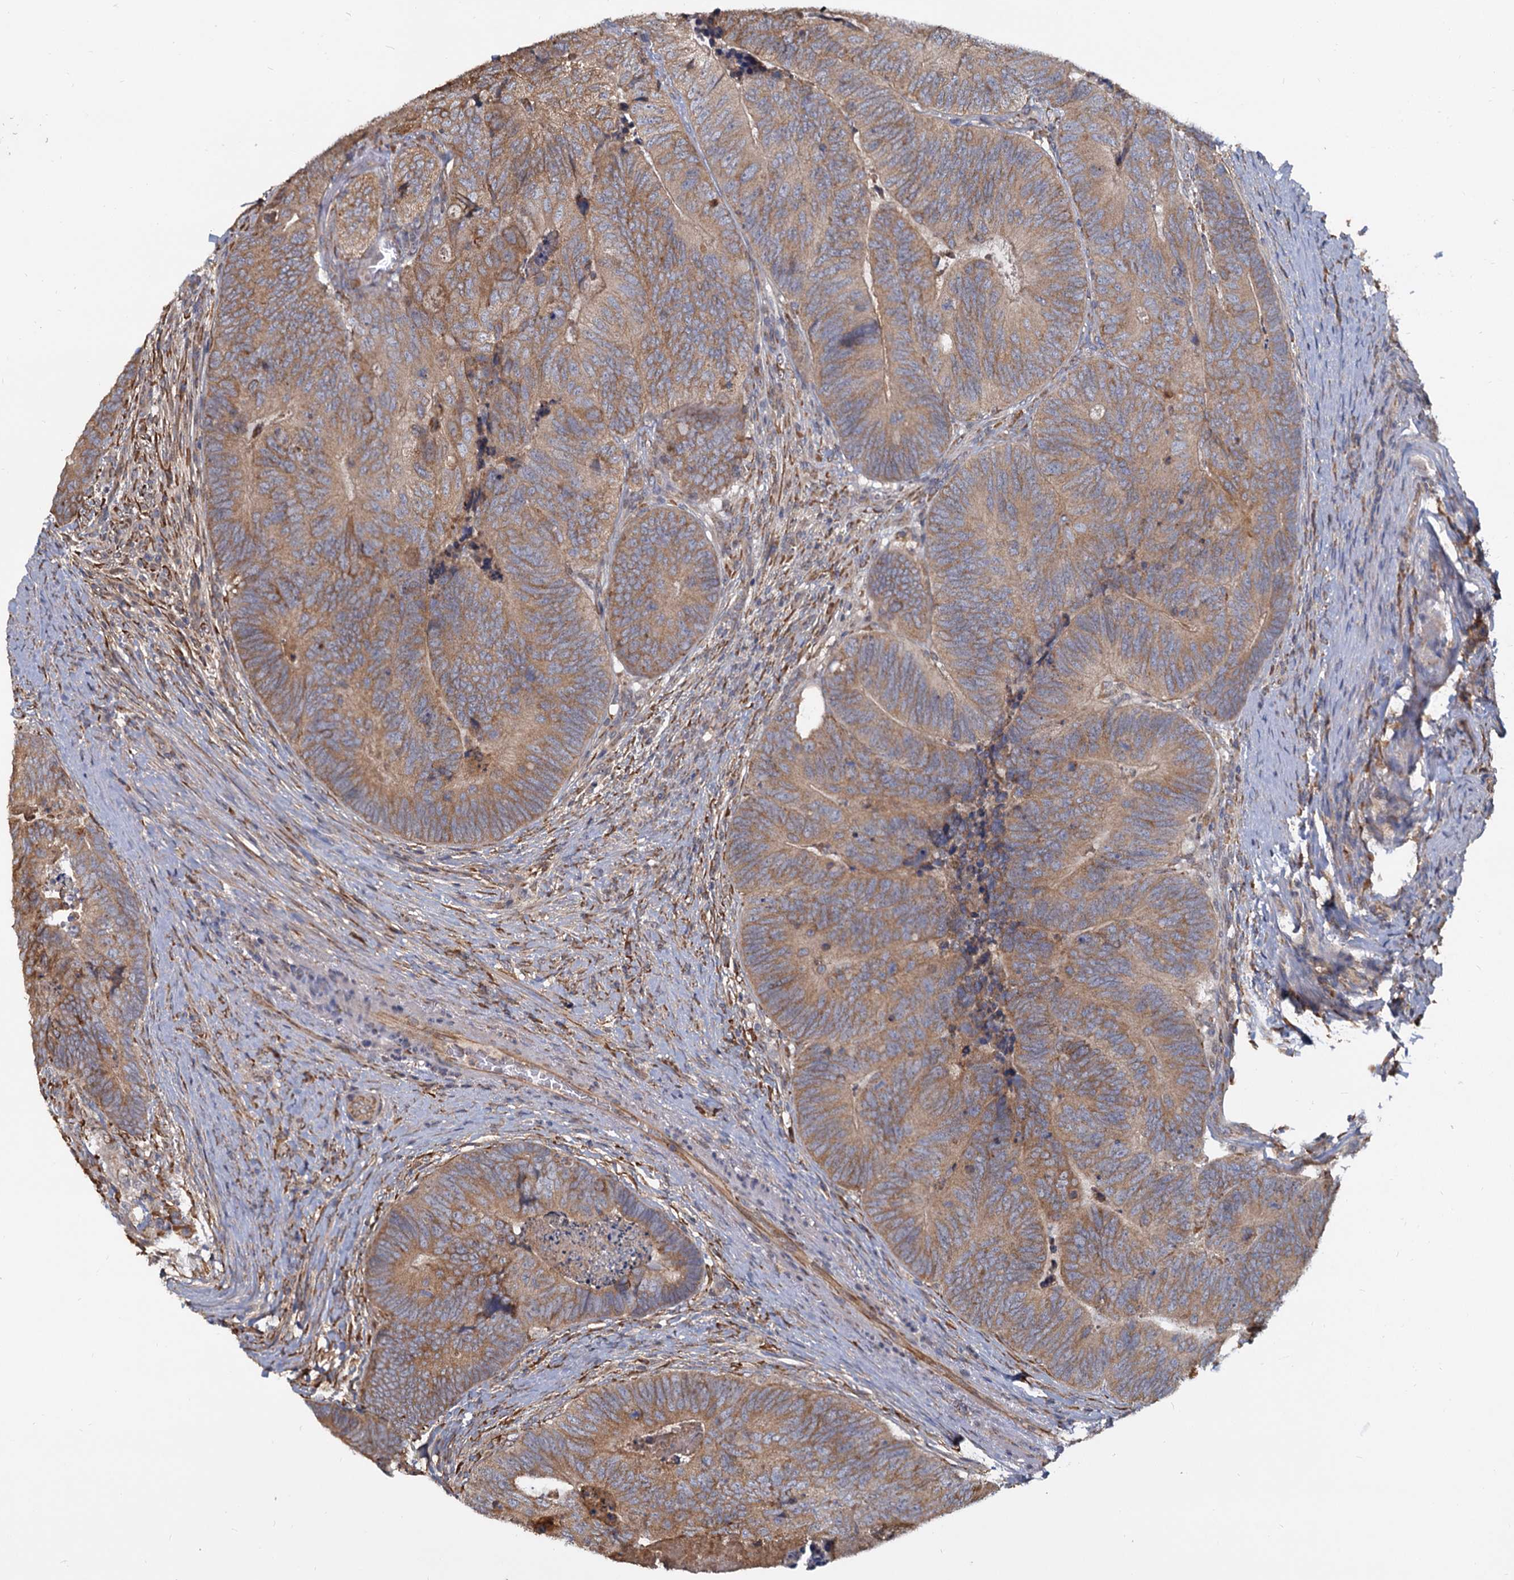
{"staining": {"intensity": "moderate", "quantity": ">75%", "location": "cytoplasmic/membranous"}, "tissue": "colorectal cancer", "cell_type": "Tumor cells", "image_type": "cancer", "snomed": [{"axis": "morphology", "description": "Adenocarcinoma, NOS"}, {"axis": "topography", "description": "Colon"}], "caption": "Moderate cytoplasmic/membranous staining is identified in about >75% of tumor cells in colorectal cancer (adenocarcinoma).", "gene": "LRRC51", "patient": {"sex": "female", "age": 67}}